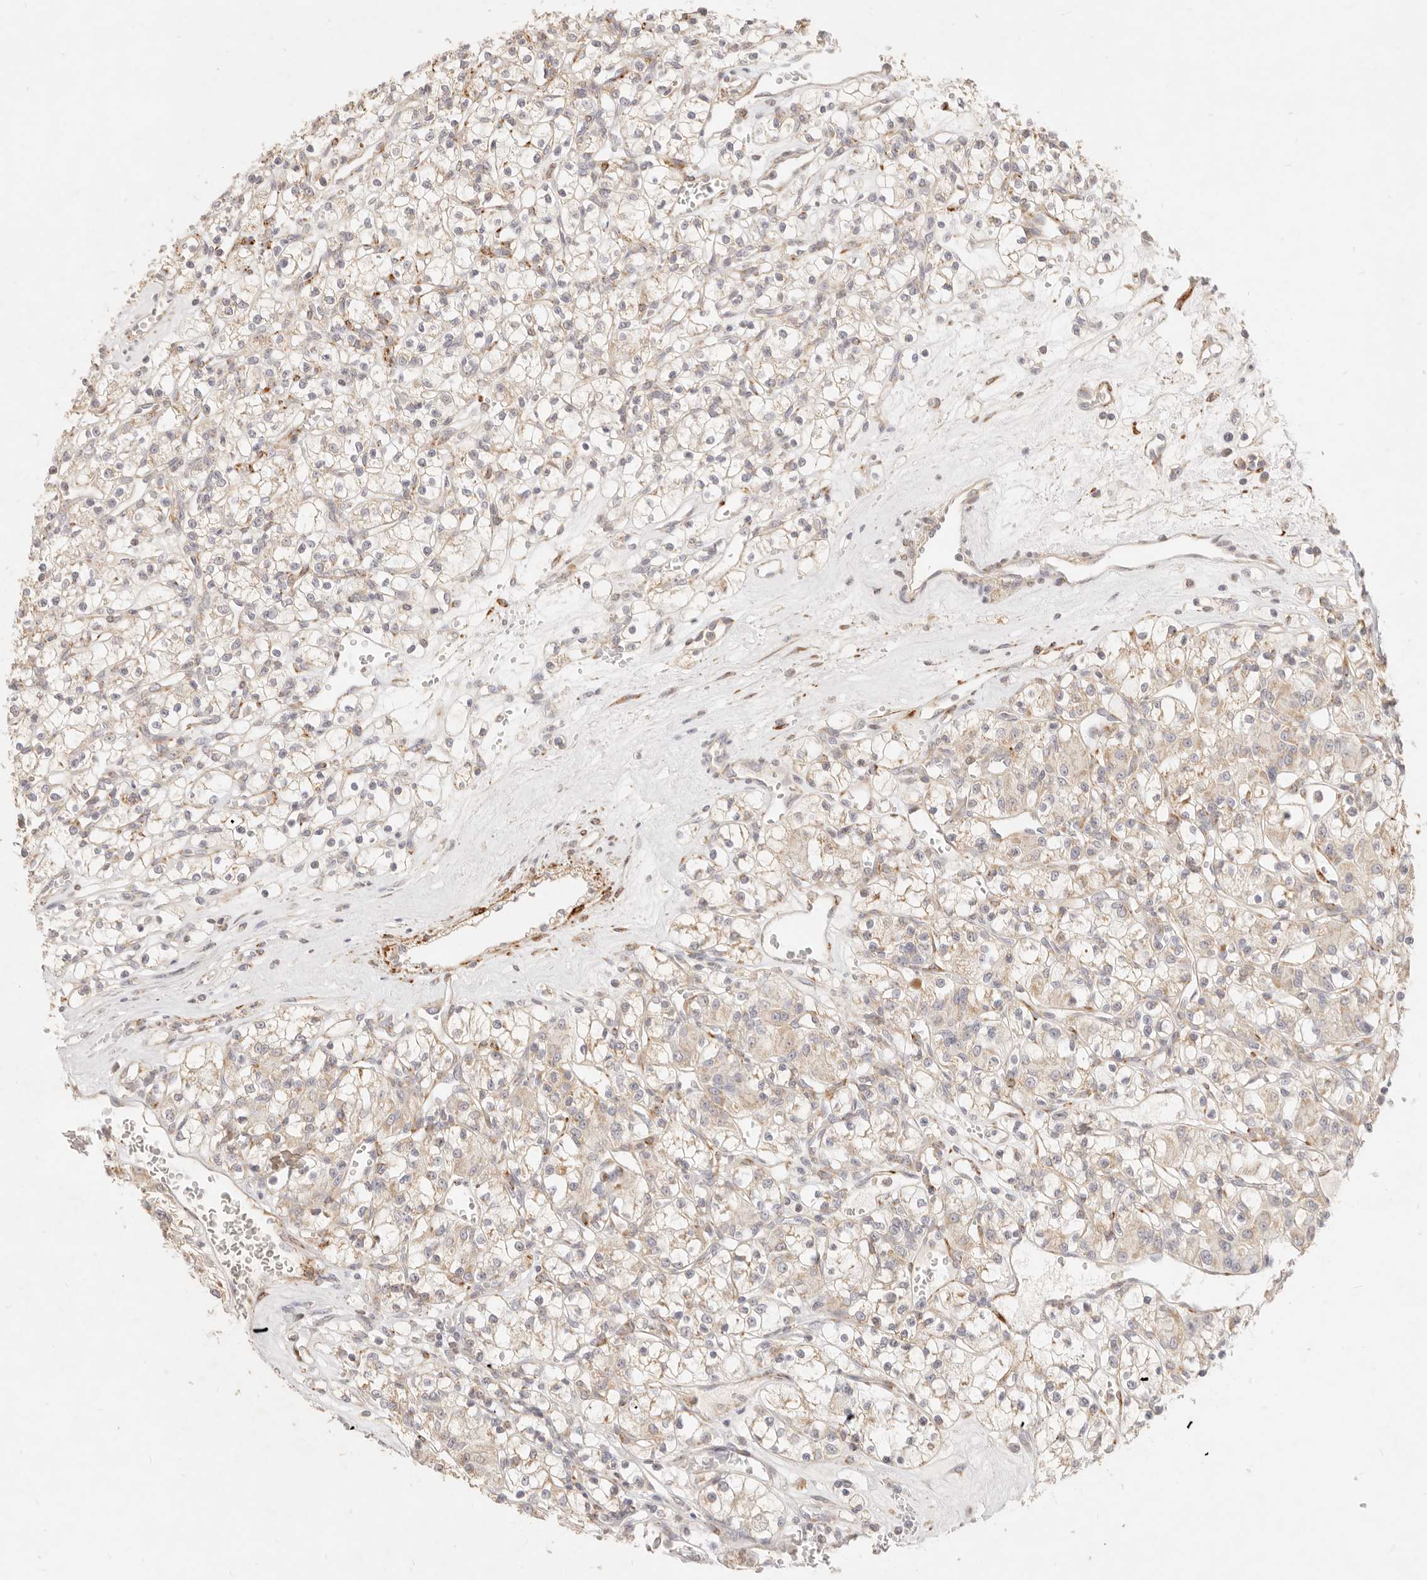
{"staining": {"intensity": "weak", "quantity": "<25%", "location": "cytoplasmic/membranous"}, "tissue": "renal cancer", "cell_type": "Tumor cells", "image_type": "cancer", "snomed": [{"axis": "morphology", "description": "Adenocarcinoma, NOS"}, {"axis": "topography", "description": "Kidney"}], "caption": "Immunohistochemistry (IHC) of human adenocarcinoma (renal) exhibits no expression in tumor cells.", "gene": "RUBCNL", "patient": {"sex": "female", "age": 59}}